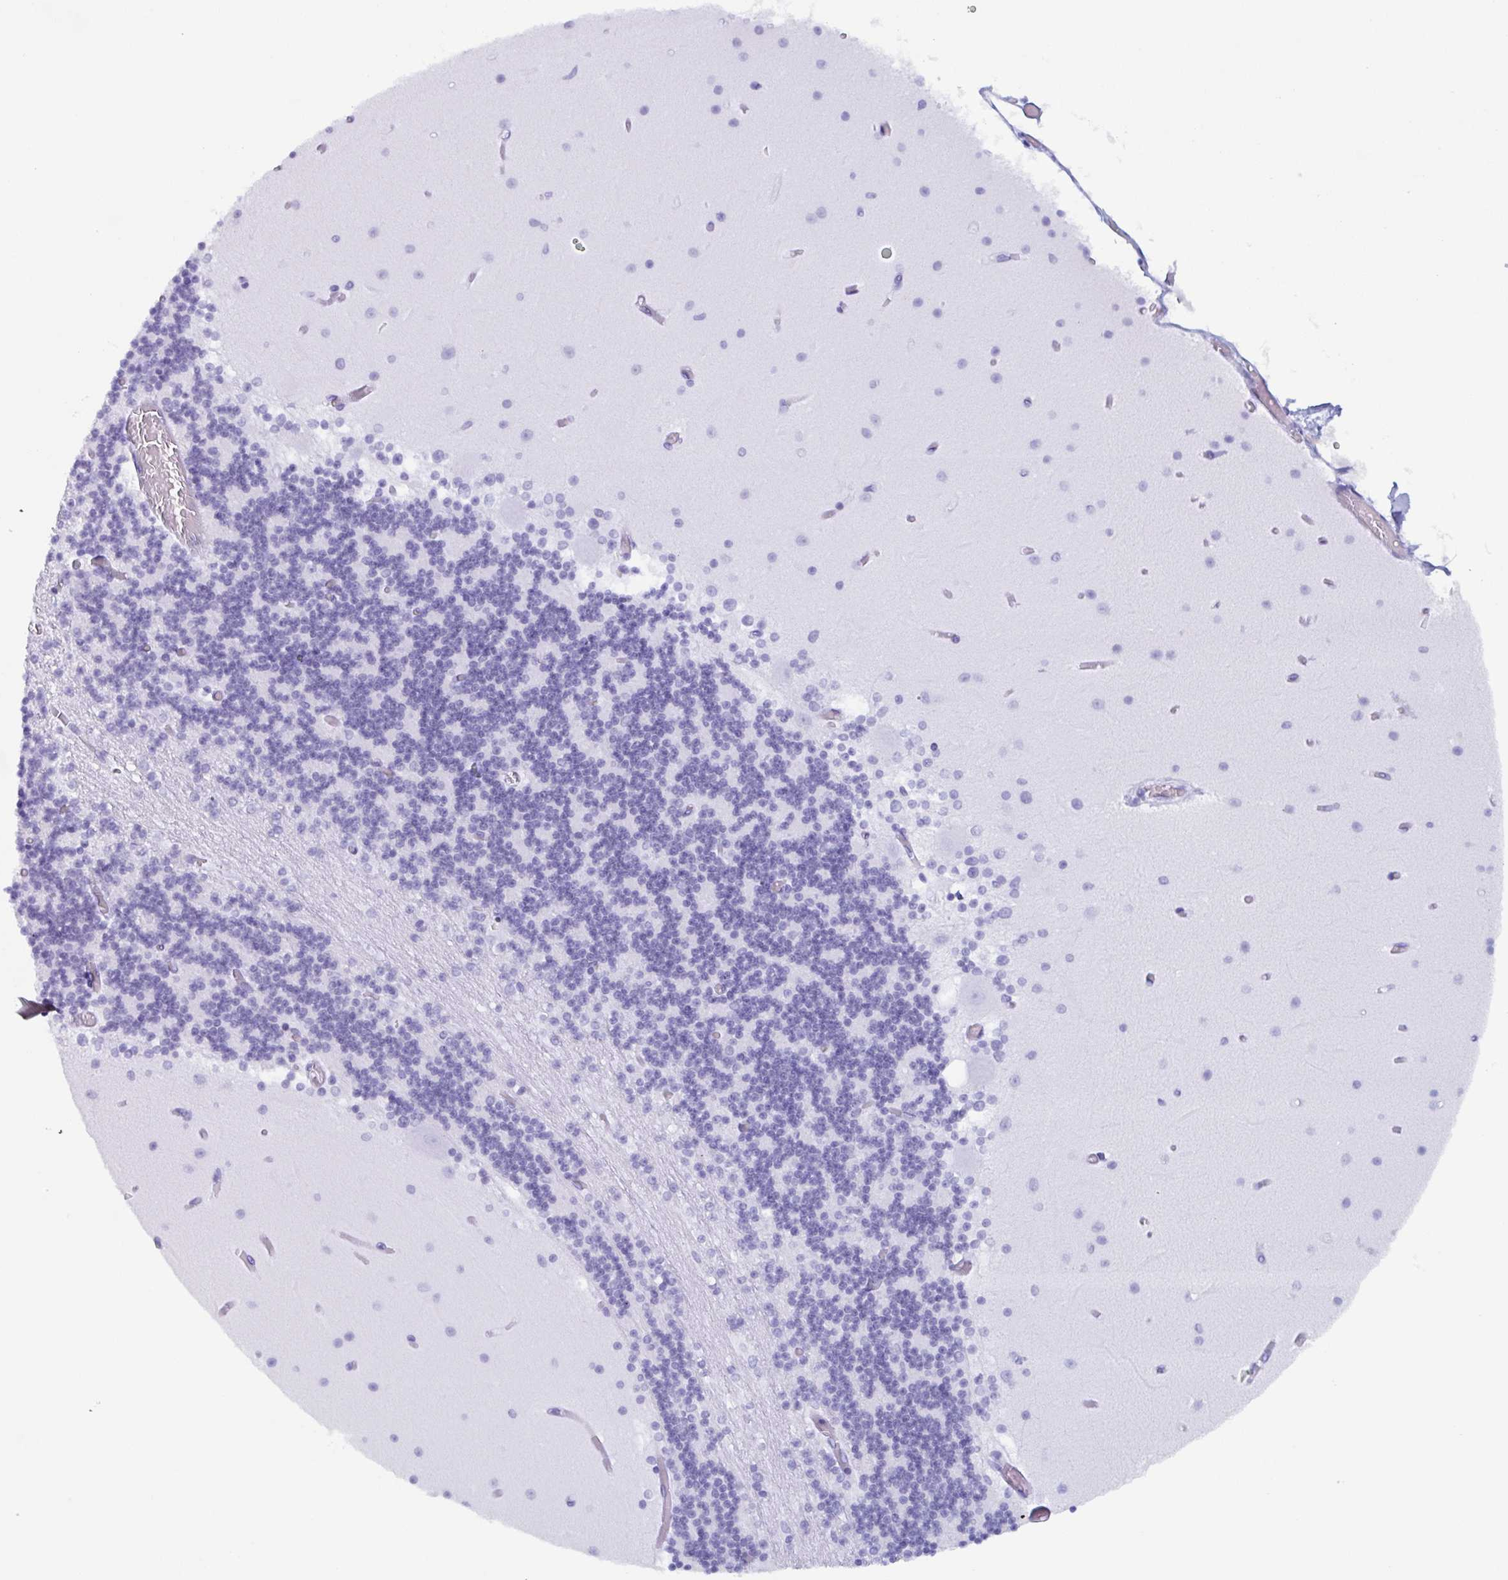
{"staining": {"intensity": "negative", "quantity": "none", "location": "none"}, "tissue": "cerebellum", "cell_type": "Cells in granular layer", "image_type": "normal", "snomed": [{"axis": "morphology", "description": "Normal tissue, NOS"}, {"axis": "topography", "description": "Cerebellum"}], "caption": "This is a micrograph of IHC staining of unremarkable cerebellum, which shows no positivity in cells in granular layer.", "gene": "BPI", "patient": {"sex": "female", "age": 28}}